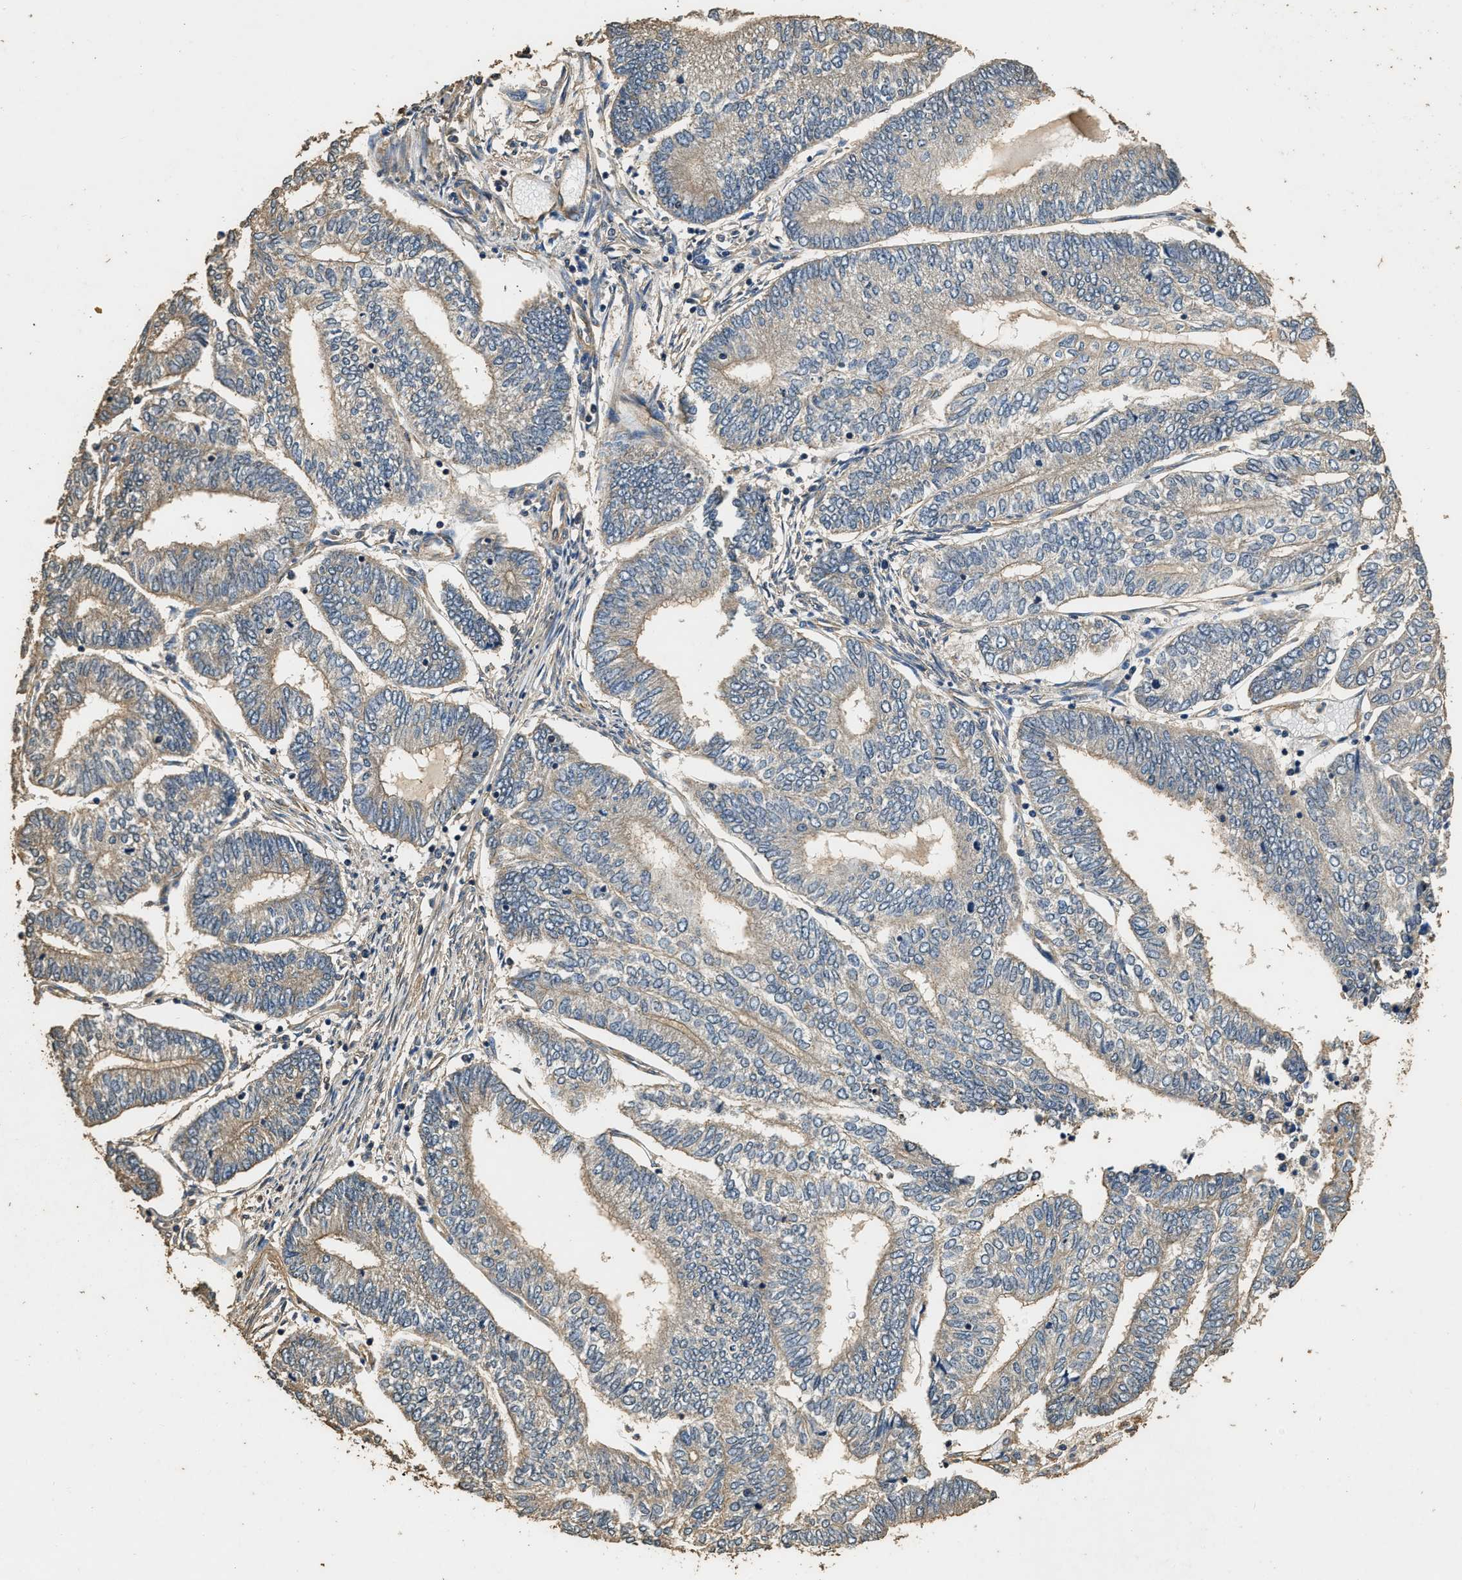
{"staining": {"intensity": "weak", "quantity": "<25%", "location": "cytoplasmic/membranous"}, "tissue": "endometrial cancer", "cell_type": "Tumor cells", "image_type": "cancer", "snomed": [{"axis": "morphology", "description": "Adenocarcinoma, NOS"}, {"axis": "topography", "description": "Uterus"}, {"axis": "topography", "description": "Endometrium"}], "caption": "Human endometrial cancer stained for a protein using immunohistochemistry displays no staining in tumor cells.", "gene": "MIB1", "patient": {"sex": "female", "age": 70}}